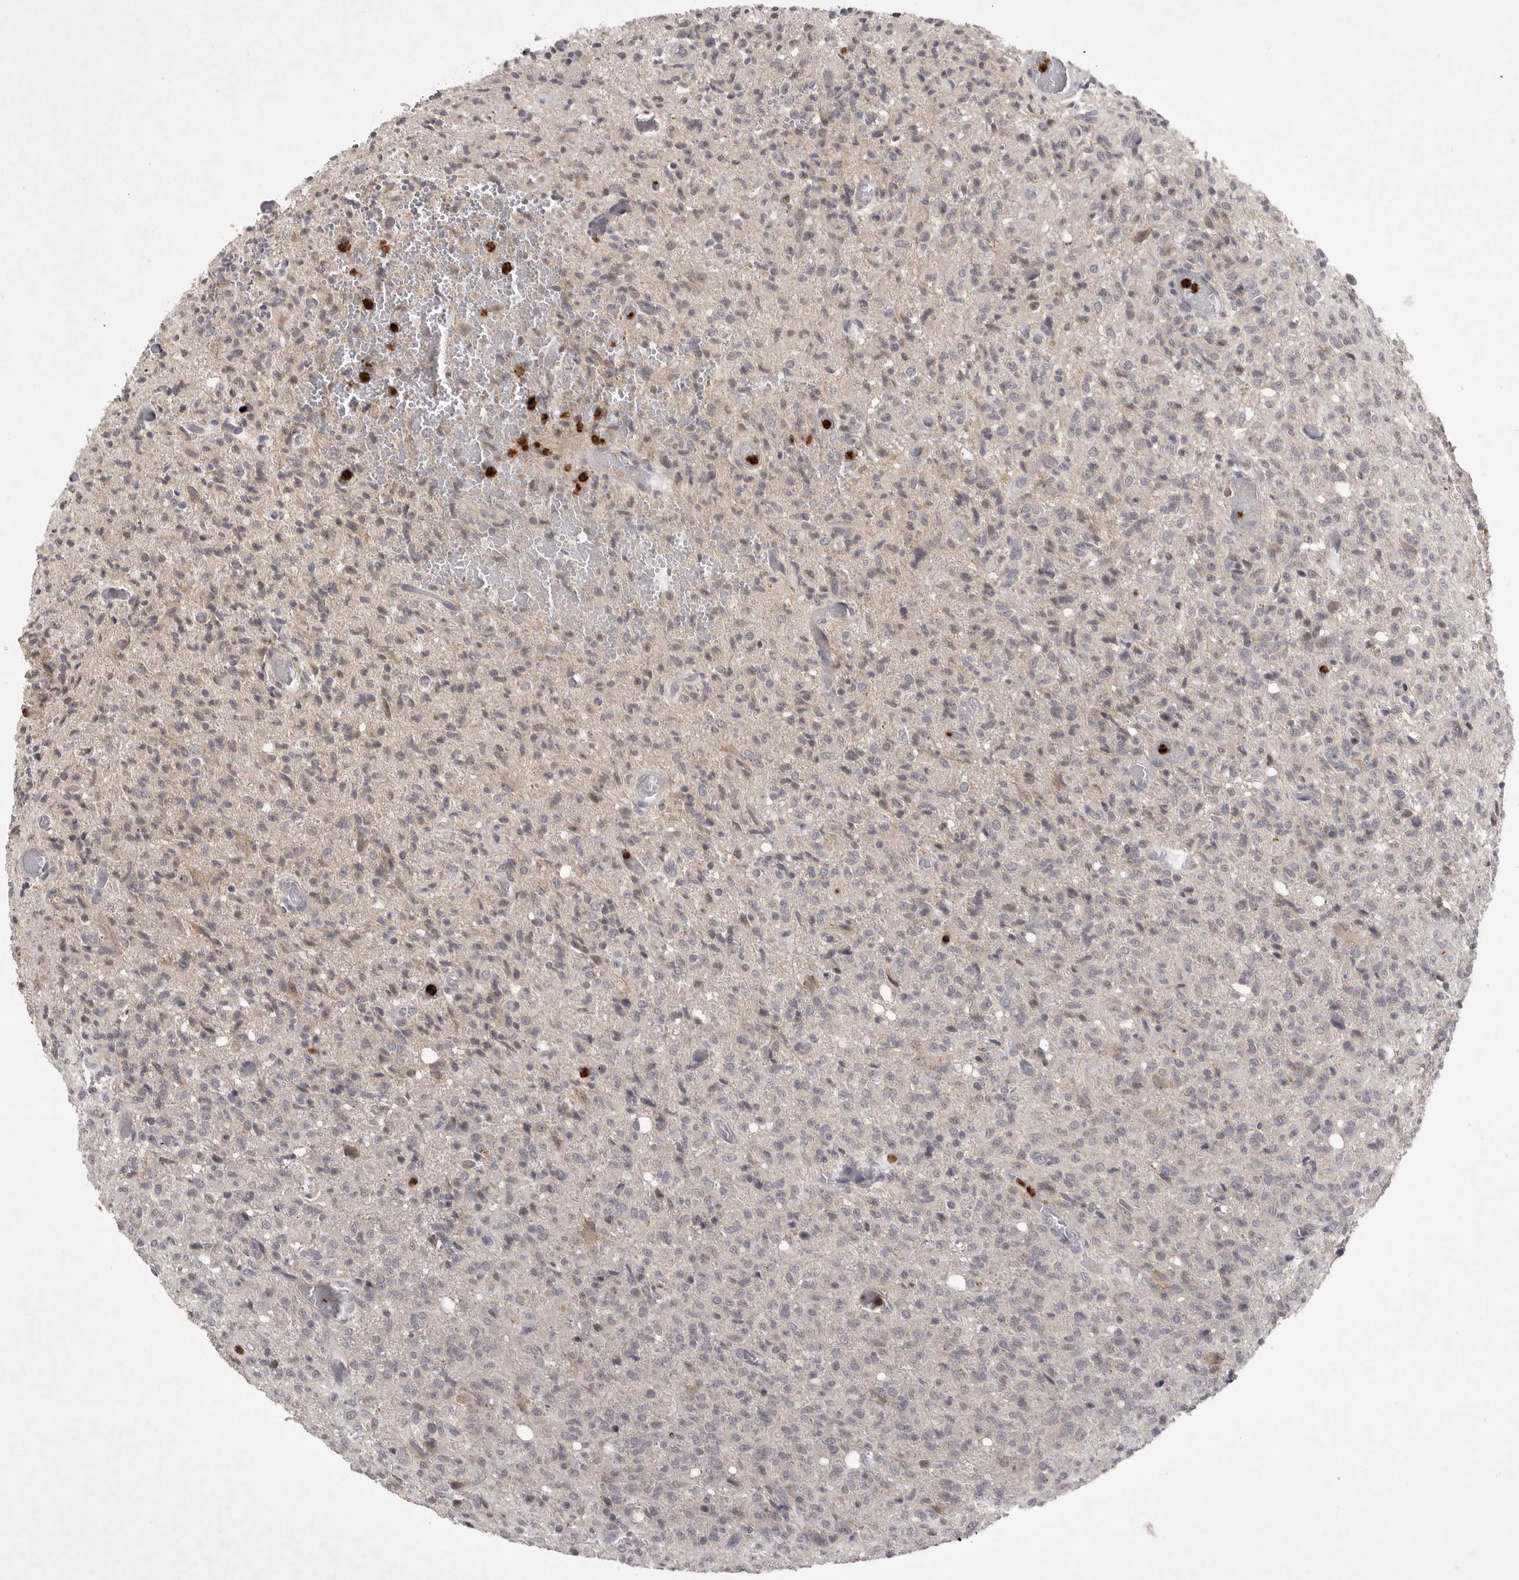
{"staining": {"intensity": "negative", "quantity": "none", "location": "none"}, "tissue": "glioma", "cell_type": "Tumor cells", "image_type": "cancer", "snomed": [{"axis": "morphology", "description": "Glioma, malignant, High grade"}, {"axis": "topography", "description": "Brain"}], "caption": "Tumor cells show no significant protein positivity in glioma.", "gene": "UBE3D", "patient": {"sex": "female", "age": 57}}